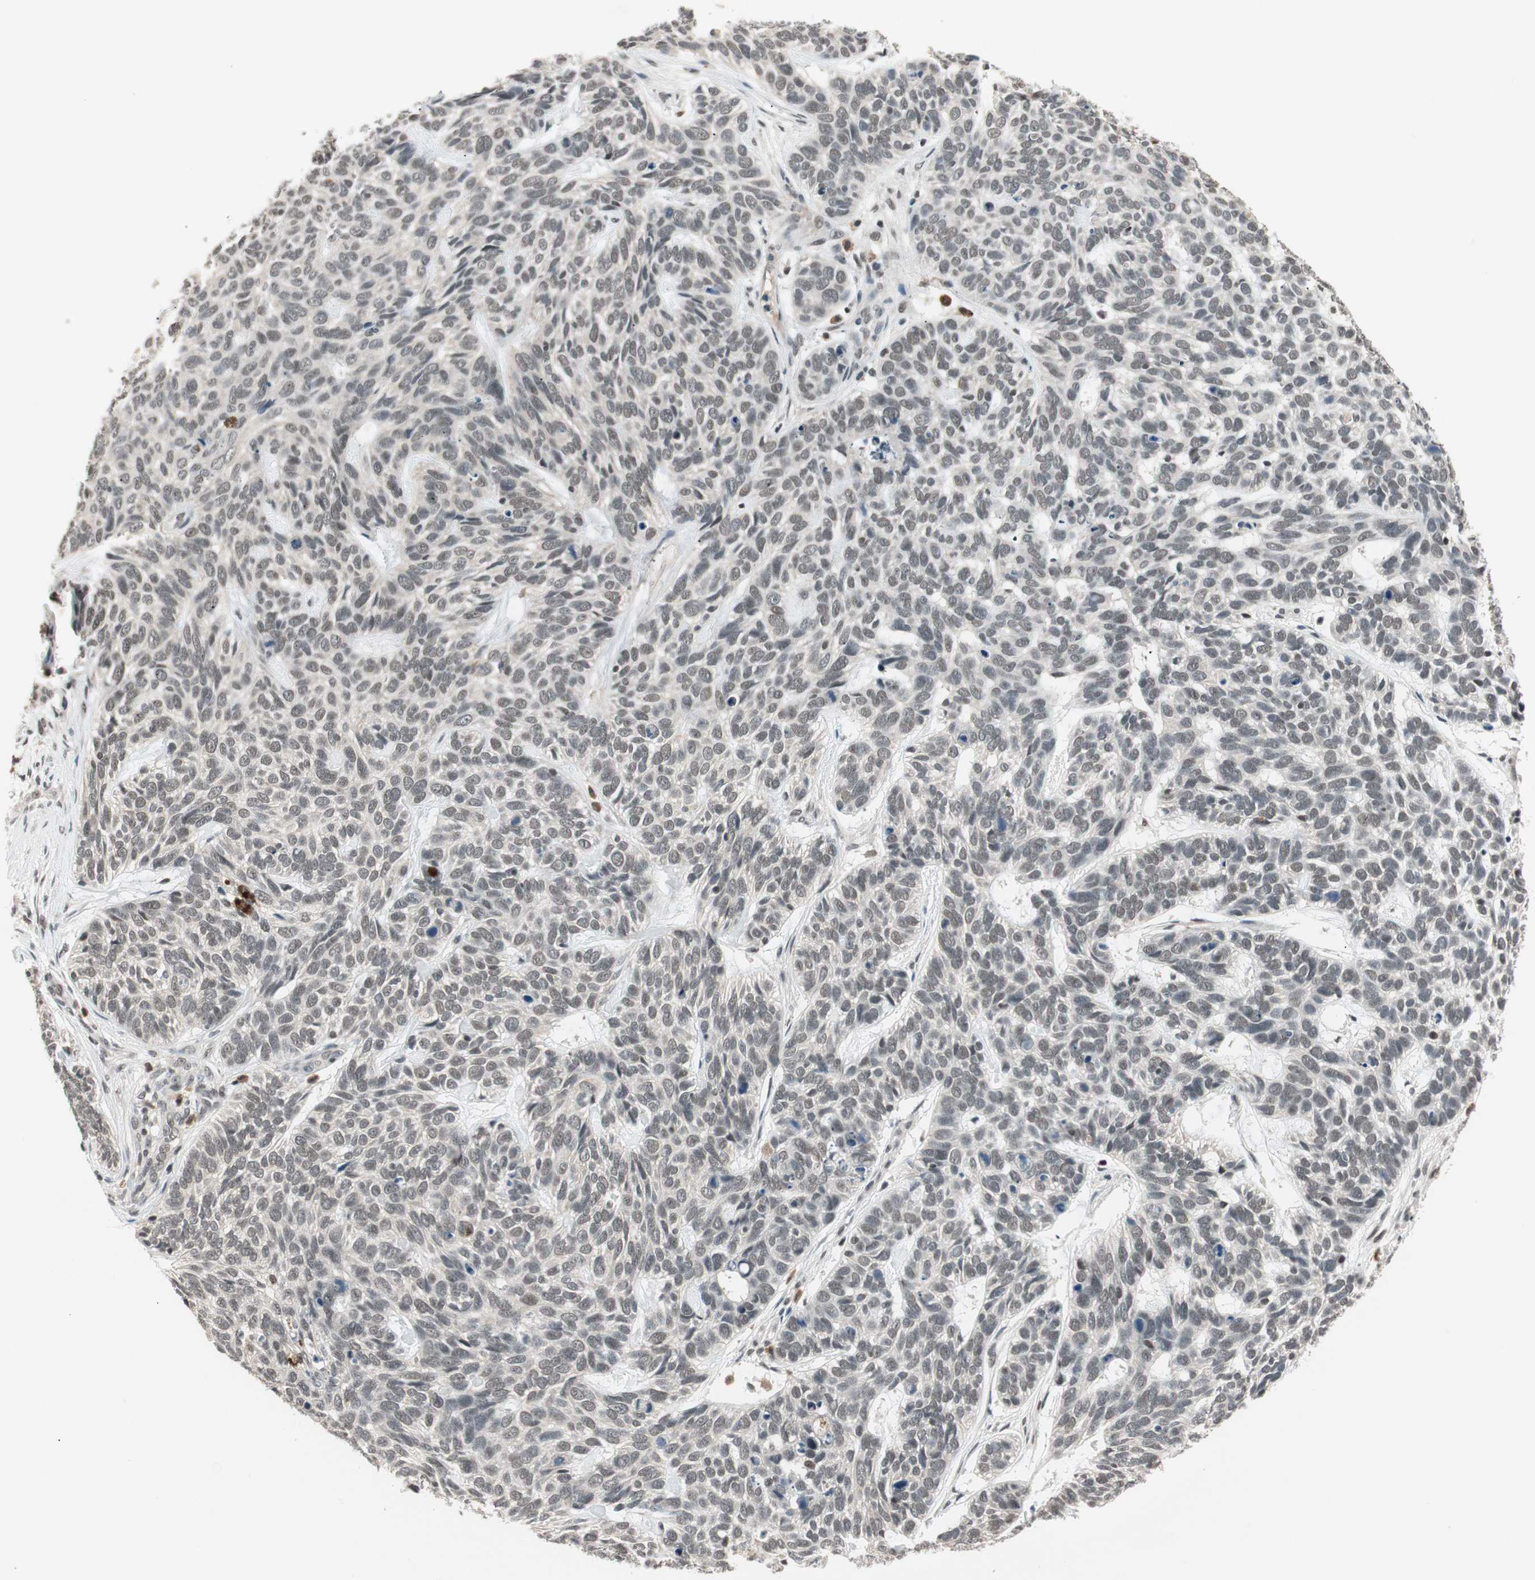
{"staining": {"intensity": "weak", "quantity": "25%-75%", "location": "nuclear"}, "tissue": "skin cancer", "cell_type": "Tumor cells", "image_type": "cancer", "snomed": [{"axis": "morphology", "description": "Basal cell carcinoma"}, {"axis": "topography", "description": "Skin"}], "caption": "Skin cancer stained with a protein marker displays weak staining in tumor cells.", "gene": "NFRKB", "patient": {"sex": "male", "age": 87}}